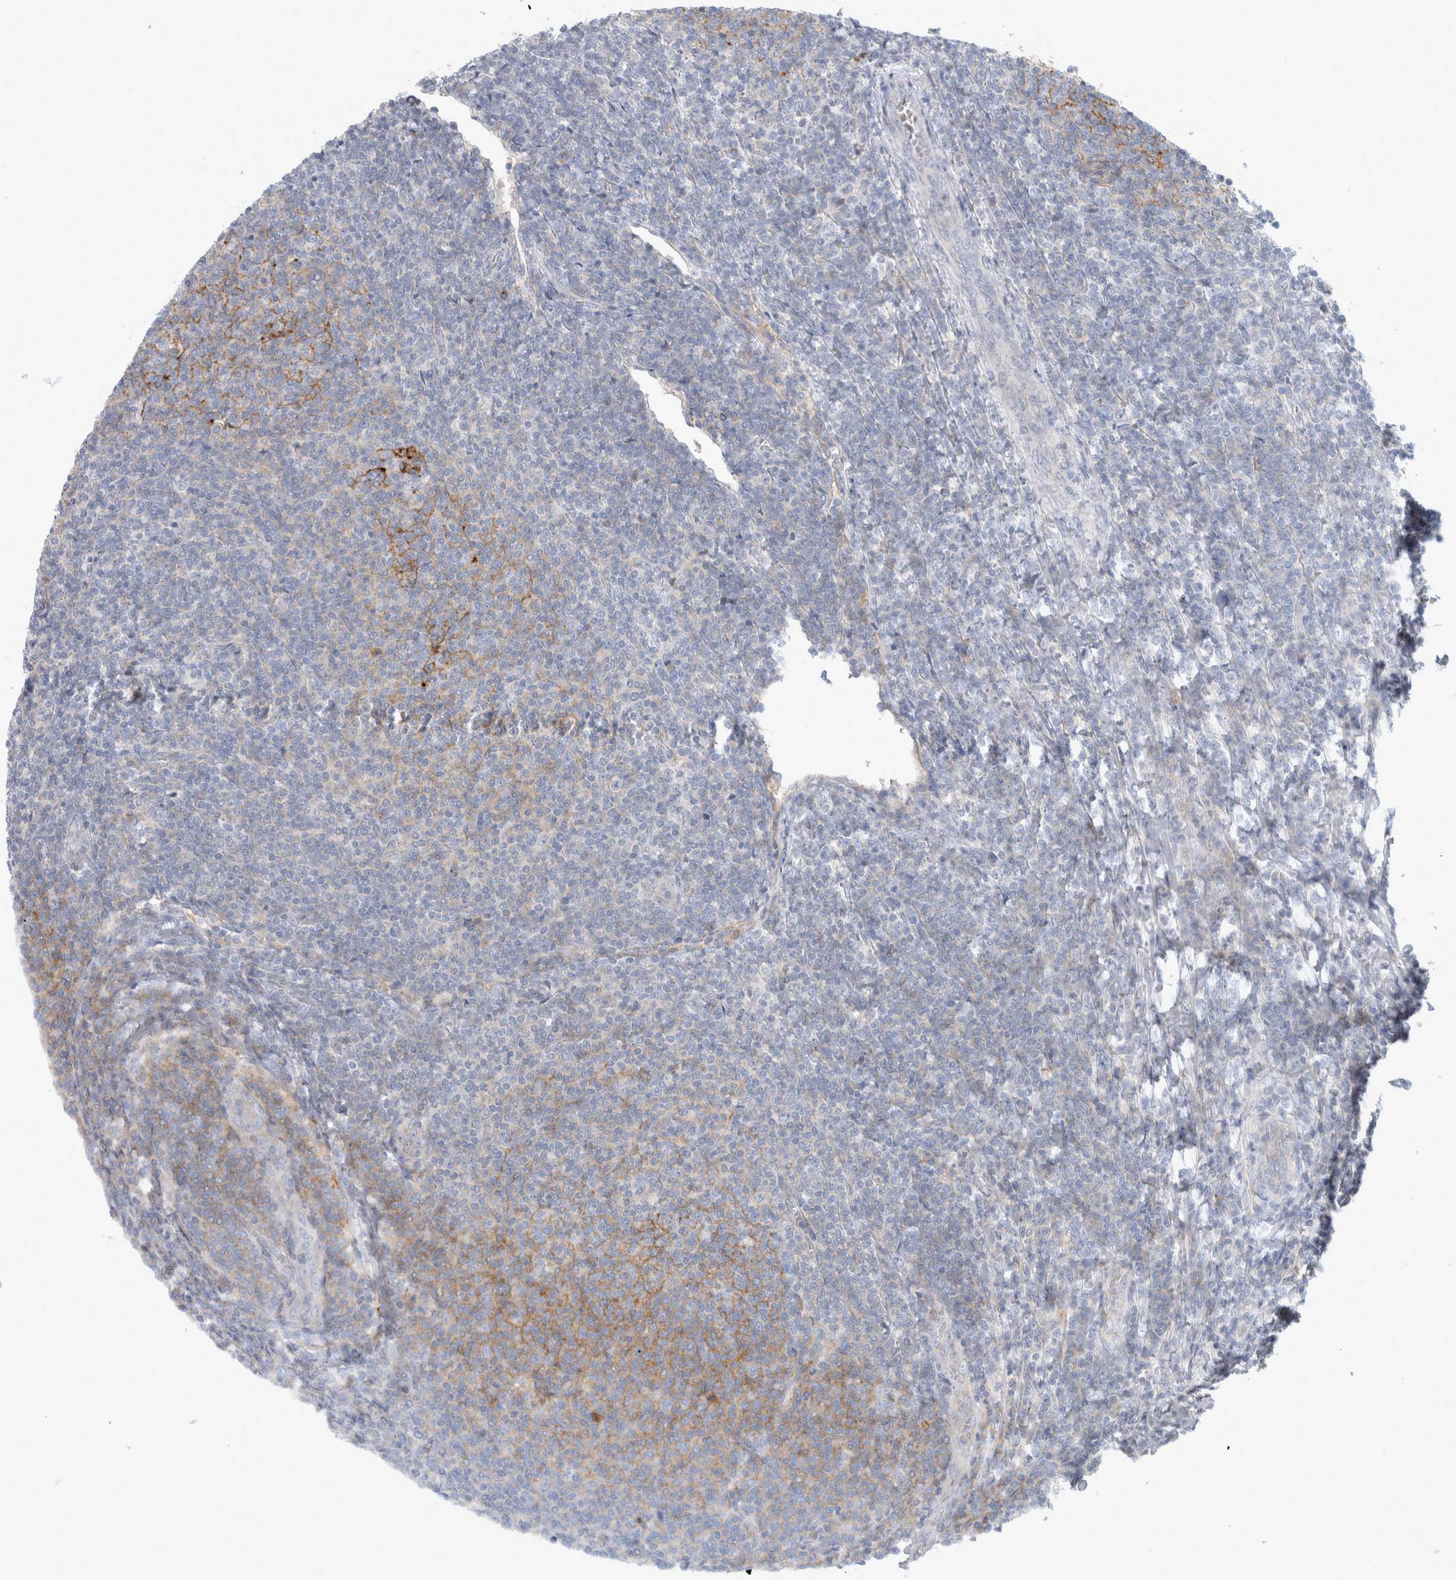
{"staining": {"intensity": "weak", "quantity": "<25%", "location": "cytoplasmic/membranous"}, "tissue": "lymphoma", "cell_type": "Tumor cells", "image_type": "cancer", "snomed": [{"axis": "morphology", "description": "Malignant lymphoma, non-Hodgkin's type, Low grade"}, {"axis": "topography", "description": "Lymph node"}], "caption": "IHC of lymphoma displays no positivity in tumor cells. (DAB immunohistochemistry (IHC), high magnification).", "gene": "CD55", "patient": {"sex": "male", "age": 66}}